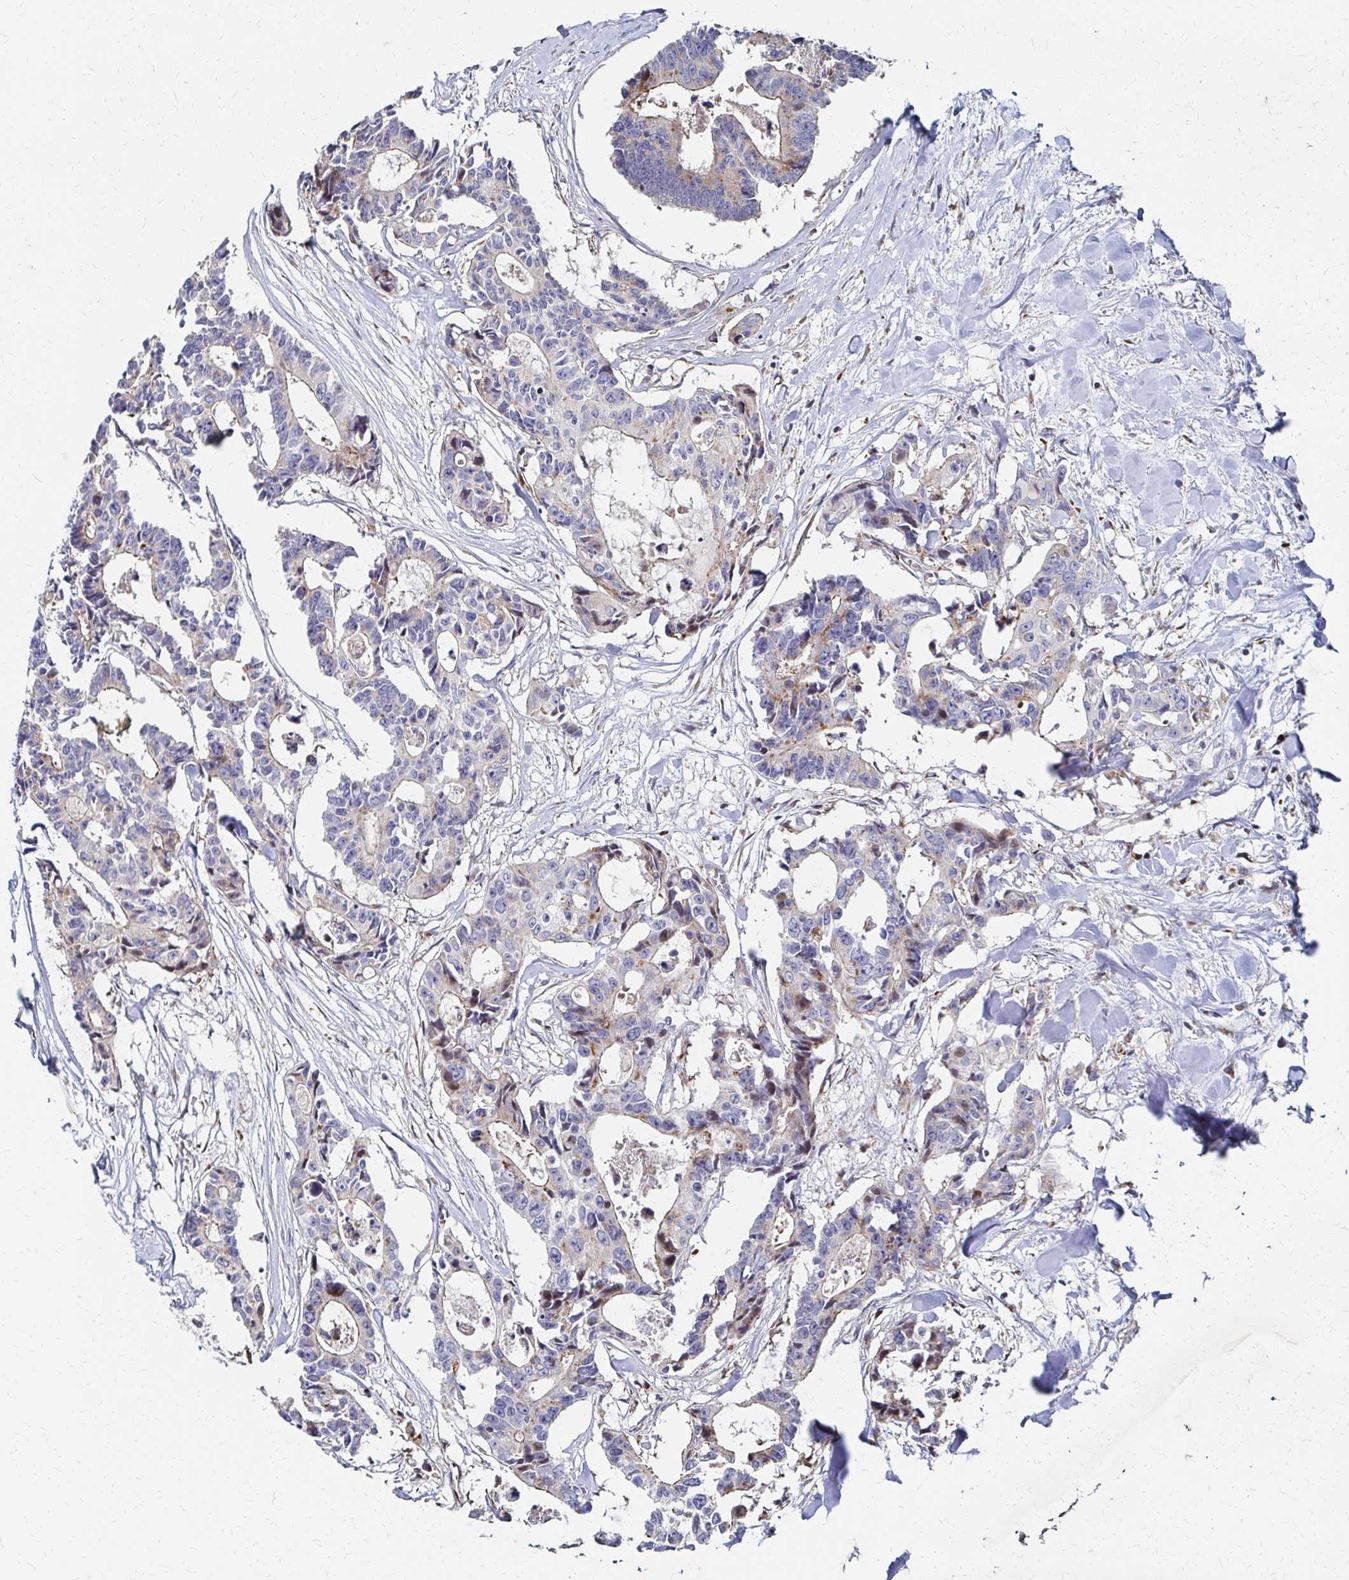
{"staining": {"intensity": "weak", "quantity": "<25%", "location": "cytoplasmic/membranous"}, "tissue": "colorectal cancer", "cell_type": "Tumor cells", "image_type": "cancer", "snomed": [{"axis": "morphology", "description": "Adenocarcinoma, NOS"}, {"axis": "topography", "description": "Rectum"}], "caption": "IHC of human colorectal cancer (adenocarcinoma) reveals no expression in tumor cells. Nuclei are stained in blue.", "gene": "MAN1A1", "patient": {"sex": "male", "age": 57}}